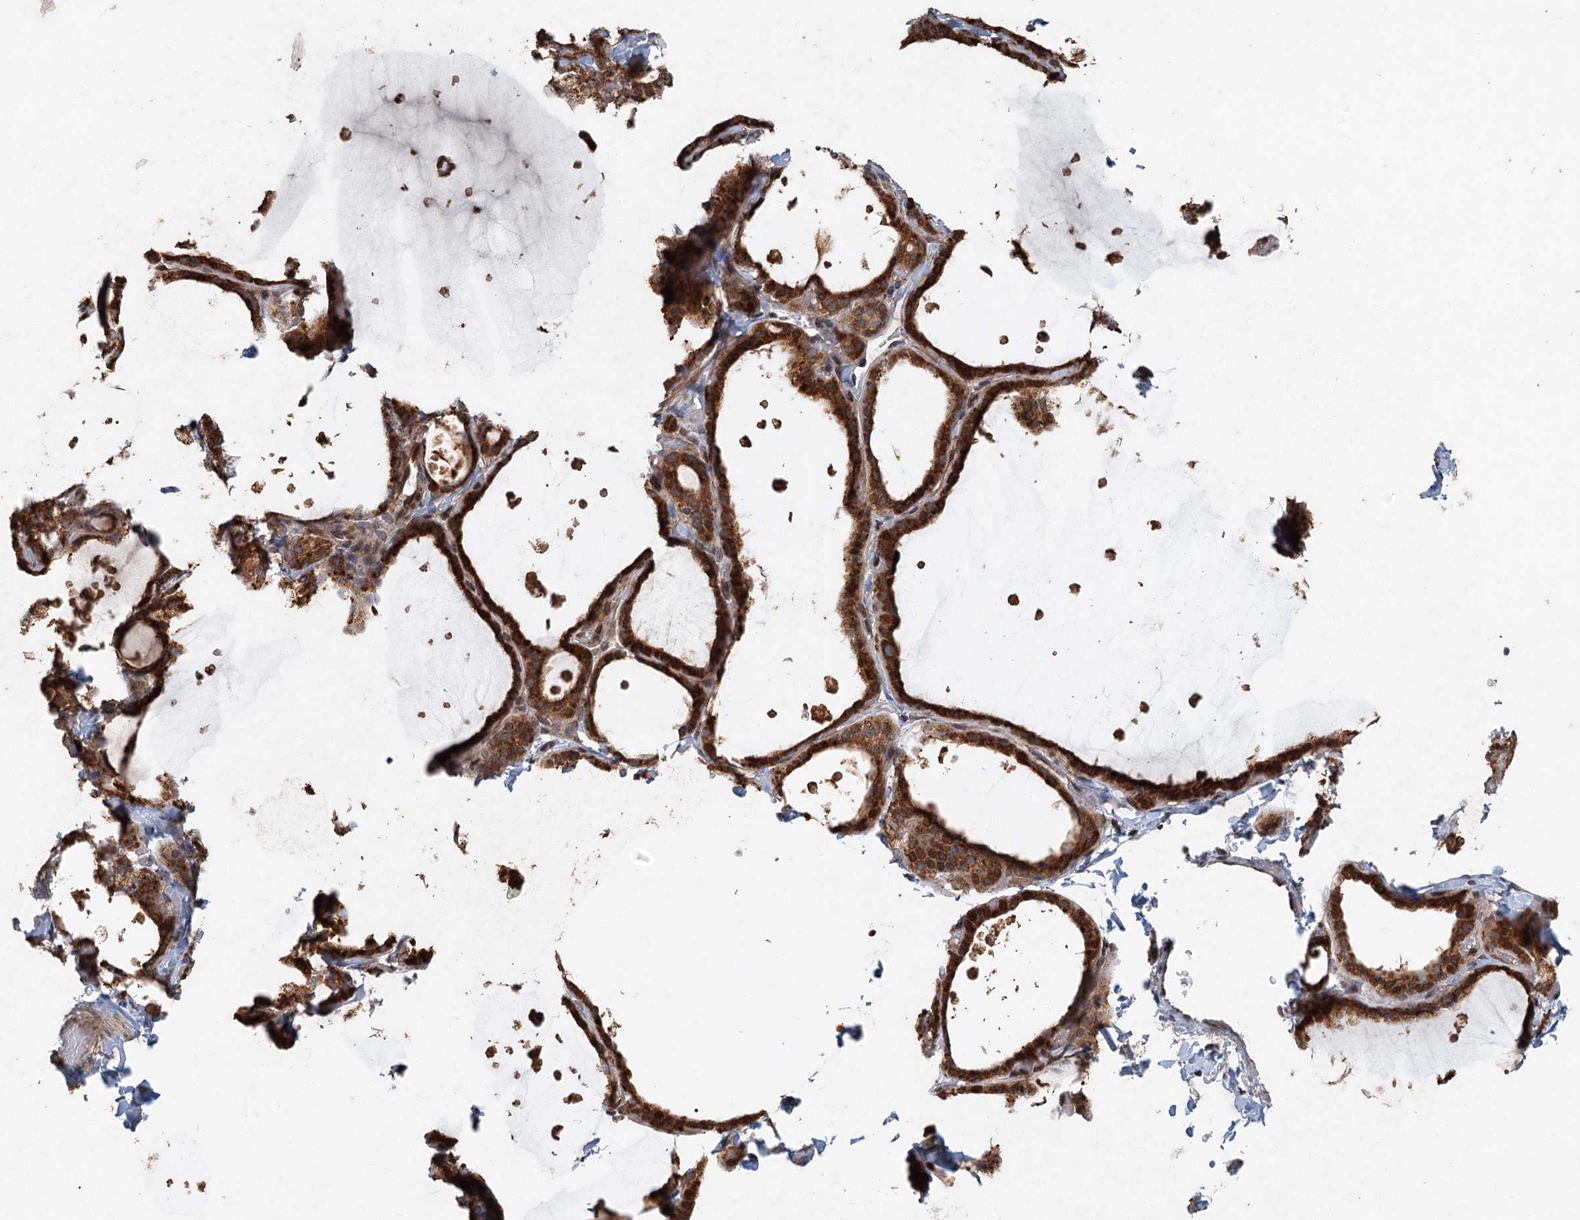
{"staining": {"intensity": "strong", "quantity": ">75%", "location": "cytoplasmic/membranous,nuclear"}, "tissue": "thyroid gland", "cell_type": "Glandular cells", "image_type": "normal", "snomed": [{"axis": "morphology", "description": "Normal tissue, NOS"}, {"axis": "topography", "description": "Thyroid gland"}], "caption": "IHC (DAB (3,3'-diaminobenzidine)) staining of normal human thyroid gland exhibits strong cytoplasmic/membranous,nuclear protein staining in about >75% of glandular cells. Using DAB (3,3'-diaminobenzidine) (brown) and hematoxylin (blue) stains, captured at high magnification using brightfield microscopy.", "gene": "SRPX2", "patient": {"sex": "female", "age": 44}}